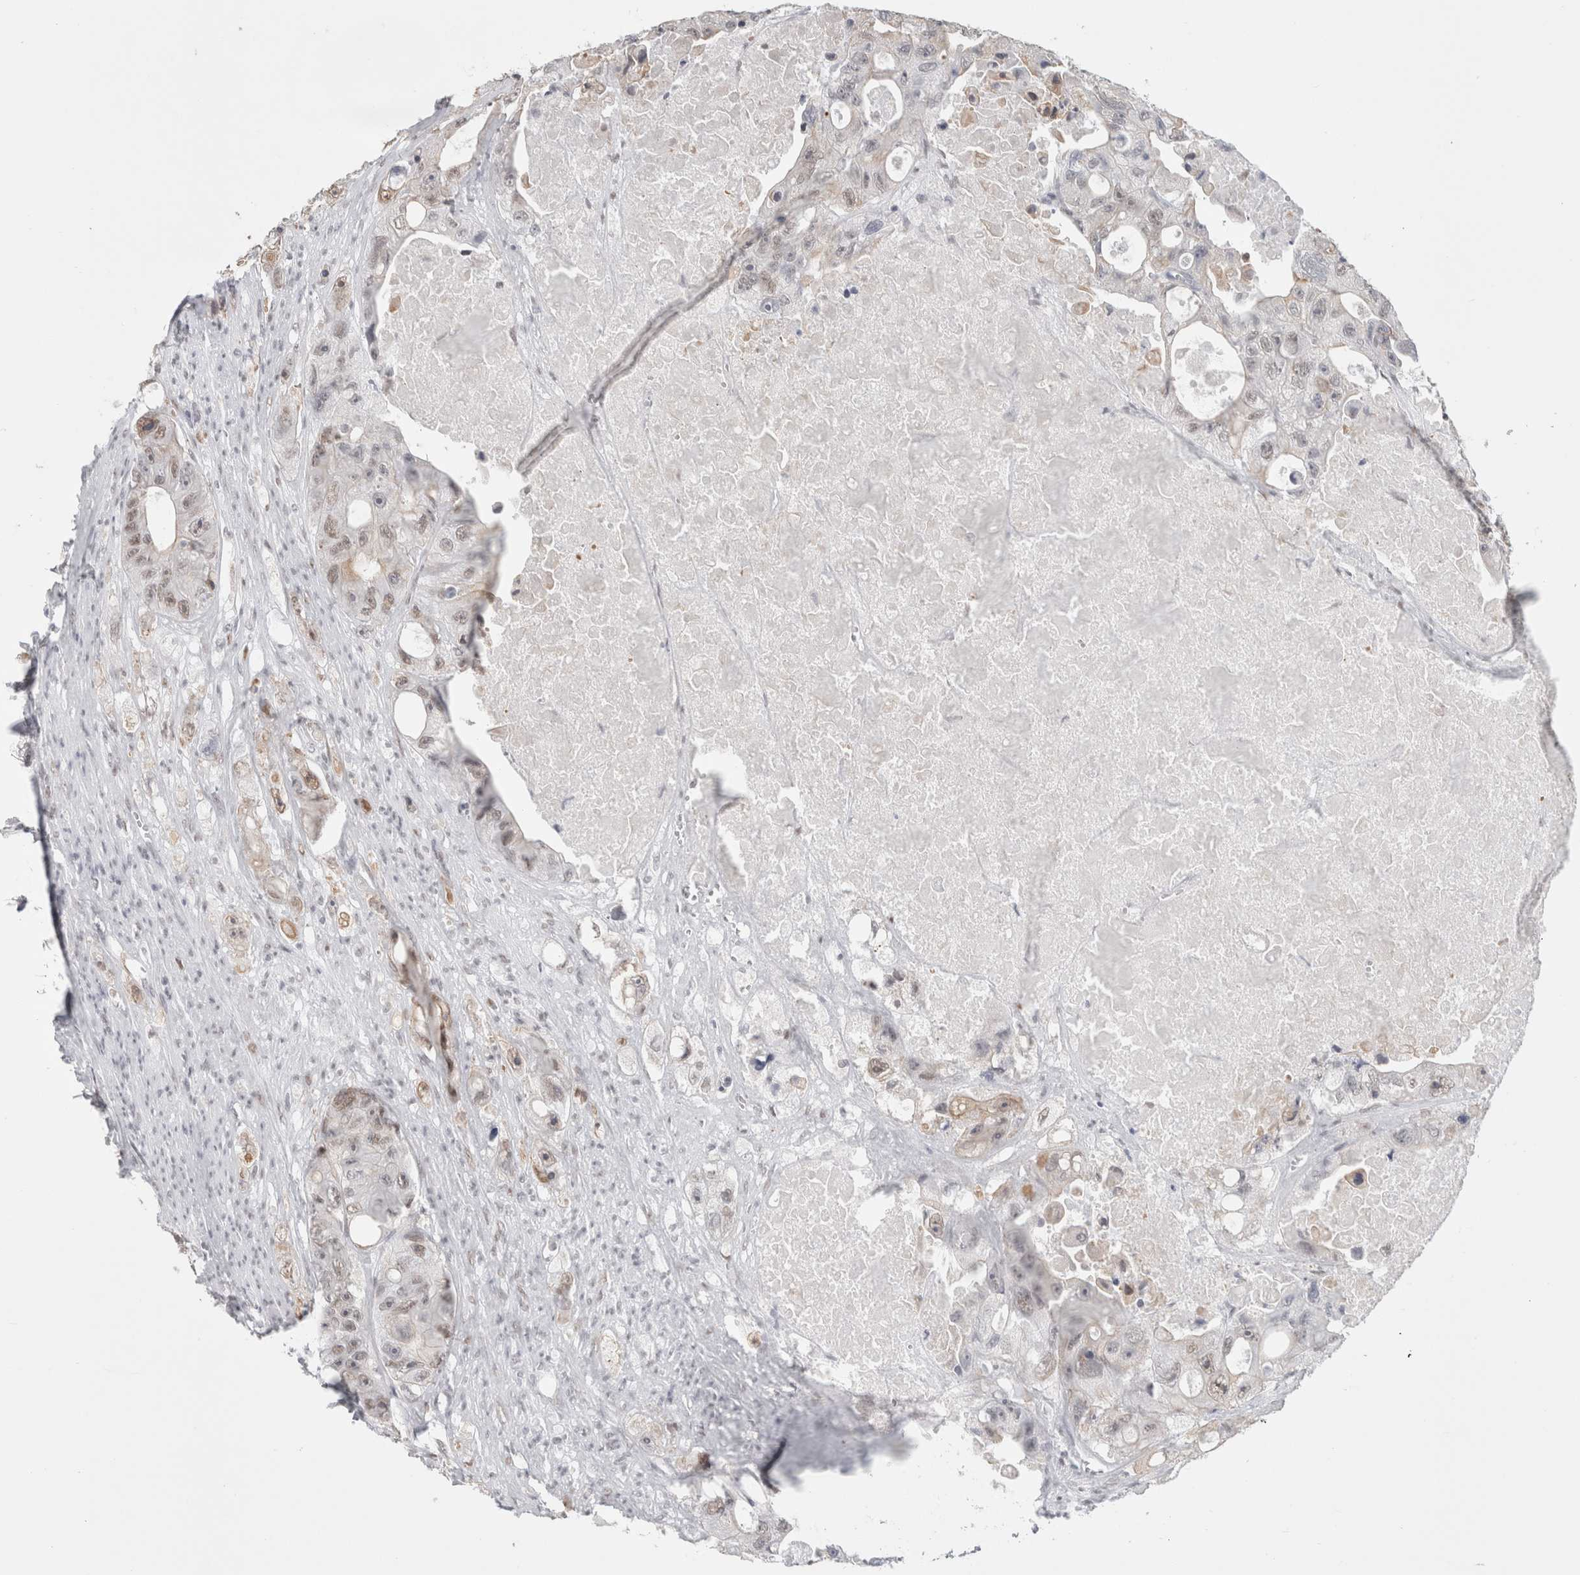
{"staining": {"intensity": "weak", "quantity": "25%-75%", "location": "nuclear"}, "tissue": "colorectal cancer", "cell_type": "Tumor cells", "image_type": "cancer", "snomed": [{"axis": "morphology", "description": "Adenocarcinoma, NOS"}, {"axis": "topography", "description": "Colon"}], "caption": "Approximately 25%-75% of tumor cells in human colorectal cancer reveal weak nuclear protein expression as visualized by brown immunohistochemical staining.", "gene": "SMARCC1", "patient": {"sex": "female", "age": 46}}